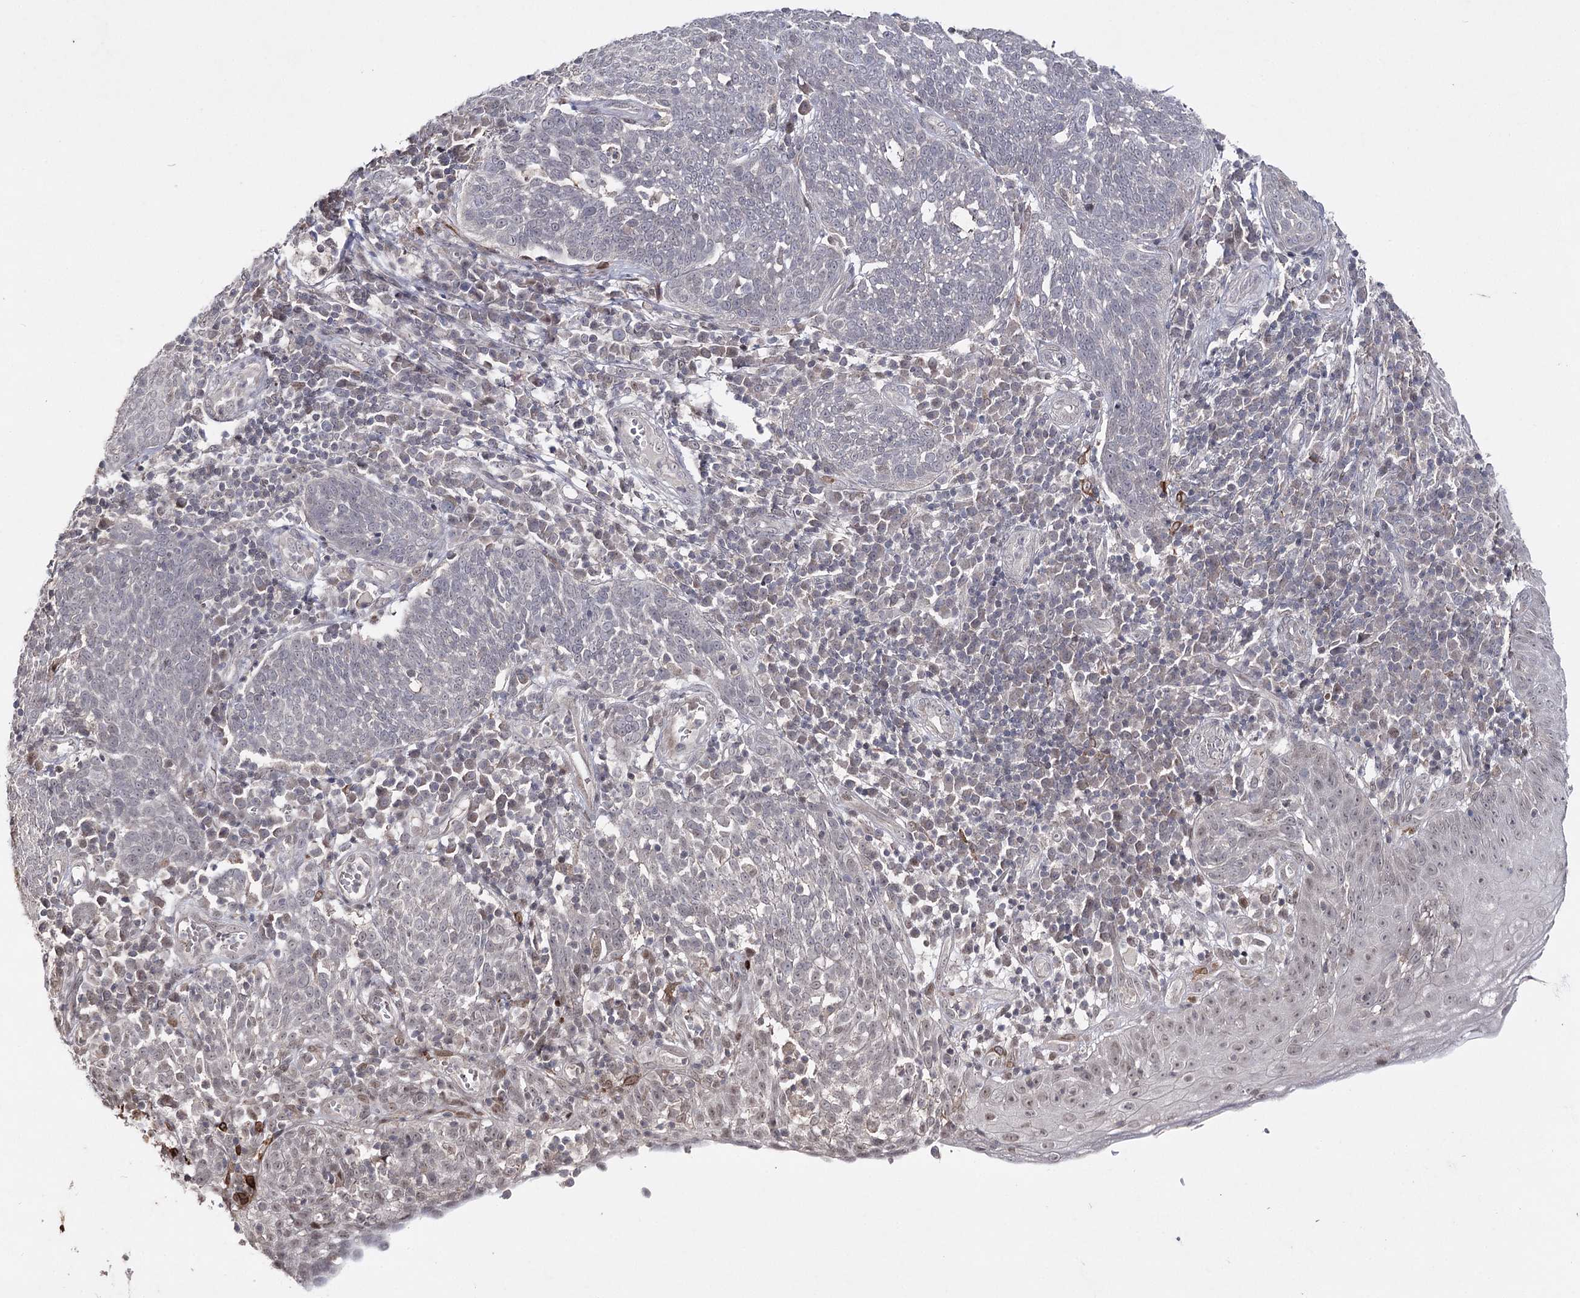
{"staining": {"intensity": "negative", "quantity": "none", "location": "none"}, "tissue": "cervical cancer", "cell_type": "Tumor cells", "image_type": "cancer", "snomed": [{"axis": "morphology", "description": "Squamous cell carcinoma, NOS"}, {"axis": "topography", "description": "Cervix"}], "caption": "Human squamous cell carcinoma (cervical) stained for a protein using IHC reveals no expression in tumor cells.", "gene": "HSD11B2", "patient": {"sex": "female", "age": 34}}